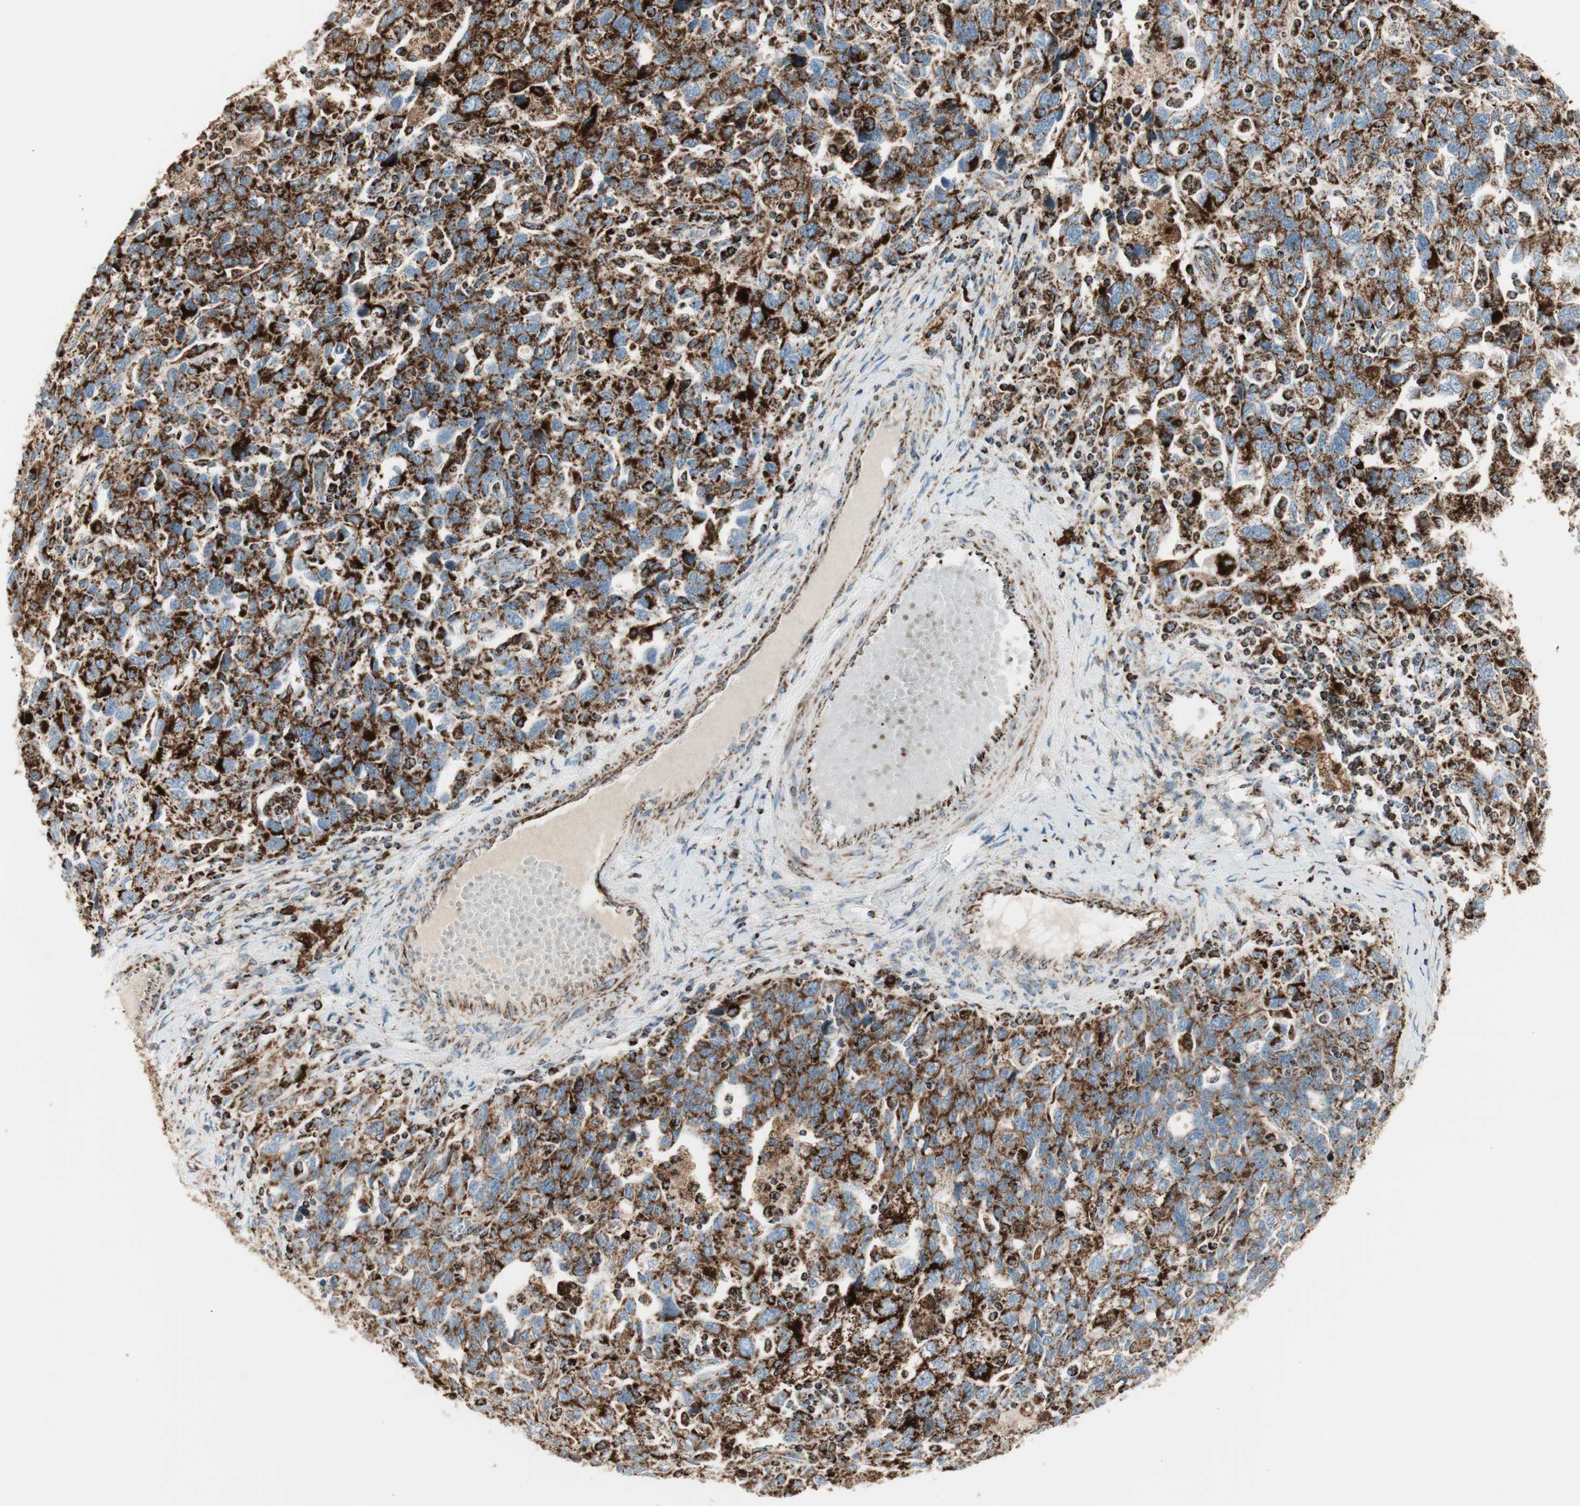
{"staining": {"intensity": "strong", "quantity": ">75%", "location": "cytoplasmic/membranous"}, "tissue": "ovarian cancer", "cell_type": "Tumor cells", "image_type": "cancer", "snomed": [{"axis": "morphology", "description": "Carcinoma, NOS"}, {"axis": "morphology", "description": "Cystadenocarcinoma, serous, NOS"}, {"axis": "topography", "description": "Ovary"}], "caption": "Immunohistochemical staining of human ovarian carcinoma demonstrates high levels of strong cytoplasmic/membranous positivity in approximately >75% of tumor cells.", "gene": "ME2", "patient": {"sex": "female", "age": 69}}